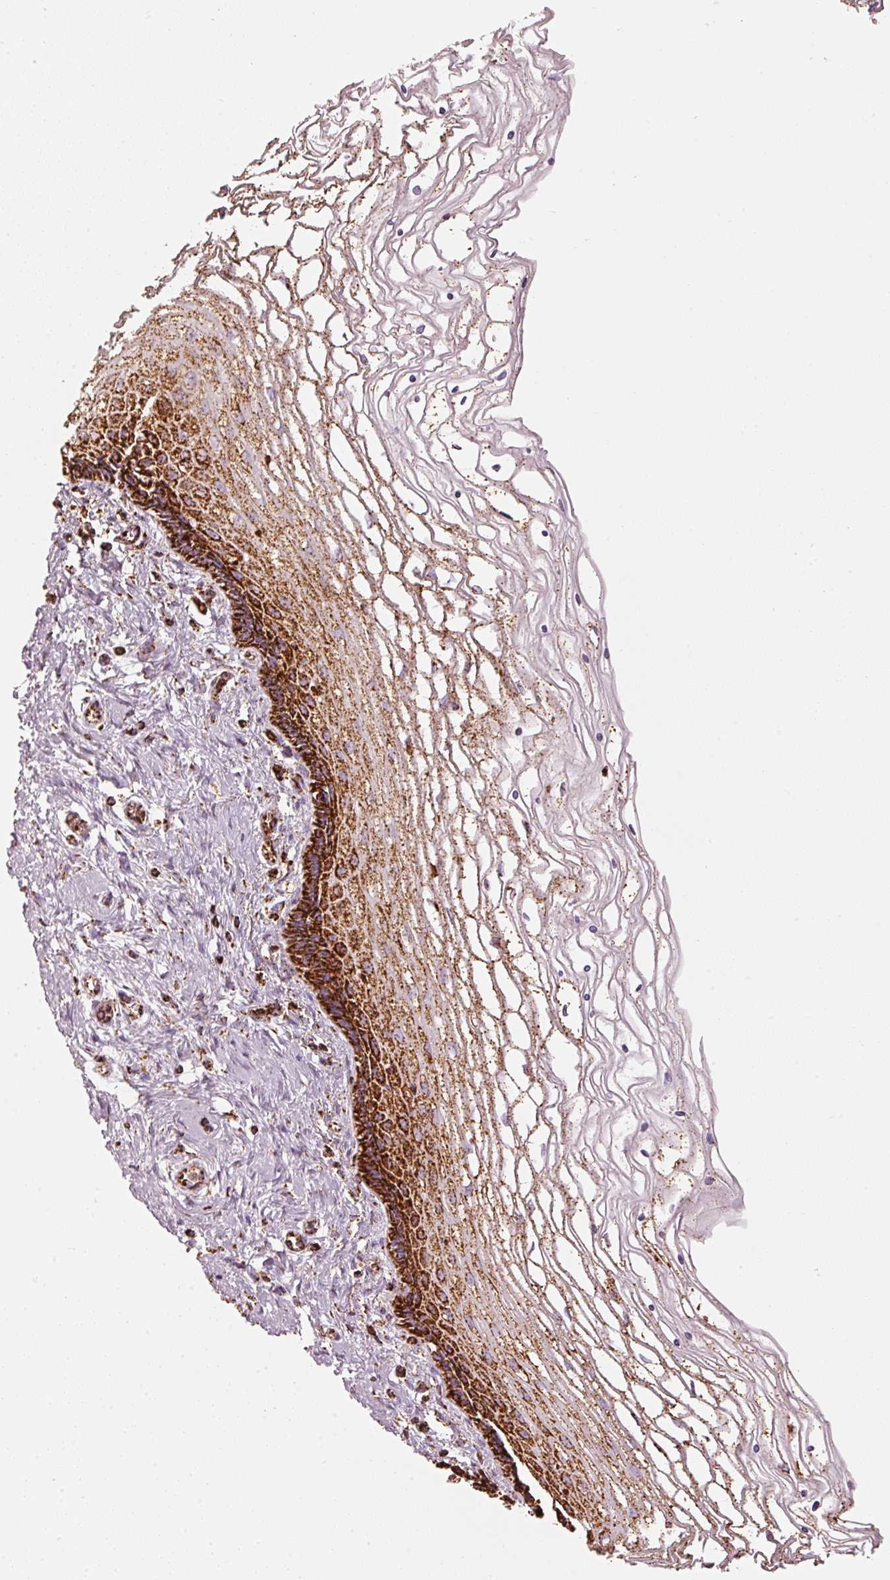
{"staining": {"intensity": "strong", "quantity": ">75%", "location": "cytoplasmic/membranous"}, "tissue": "cervix", "cell_type": "Glandular cells", "image_type": "normal", "snomed": [{"axis": "morphology", "description": "Normal tissue, NOS"}, {"axis": "topography", "description": "Cervix"}], "caption": "The photomicrograph displays immunohistochemical staining of benign cervix. There is strong cytoplasmic/membranous expression is present in approximately >75% of glandular cells.", "gene": "MT", "patient": {"sex": "female", "age": 47}}